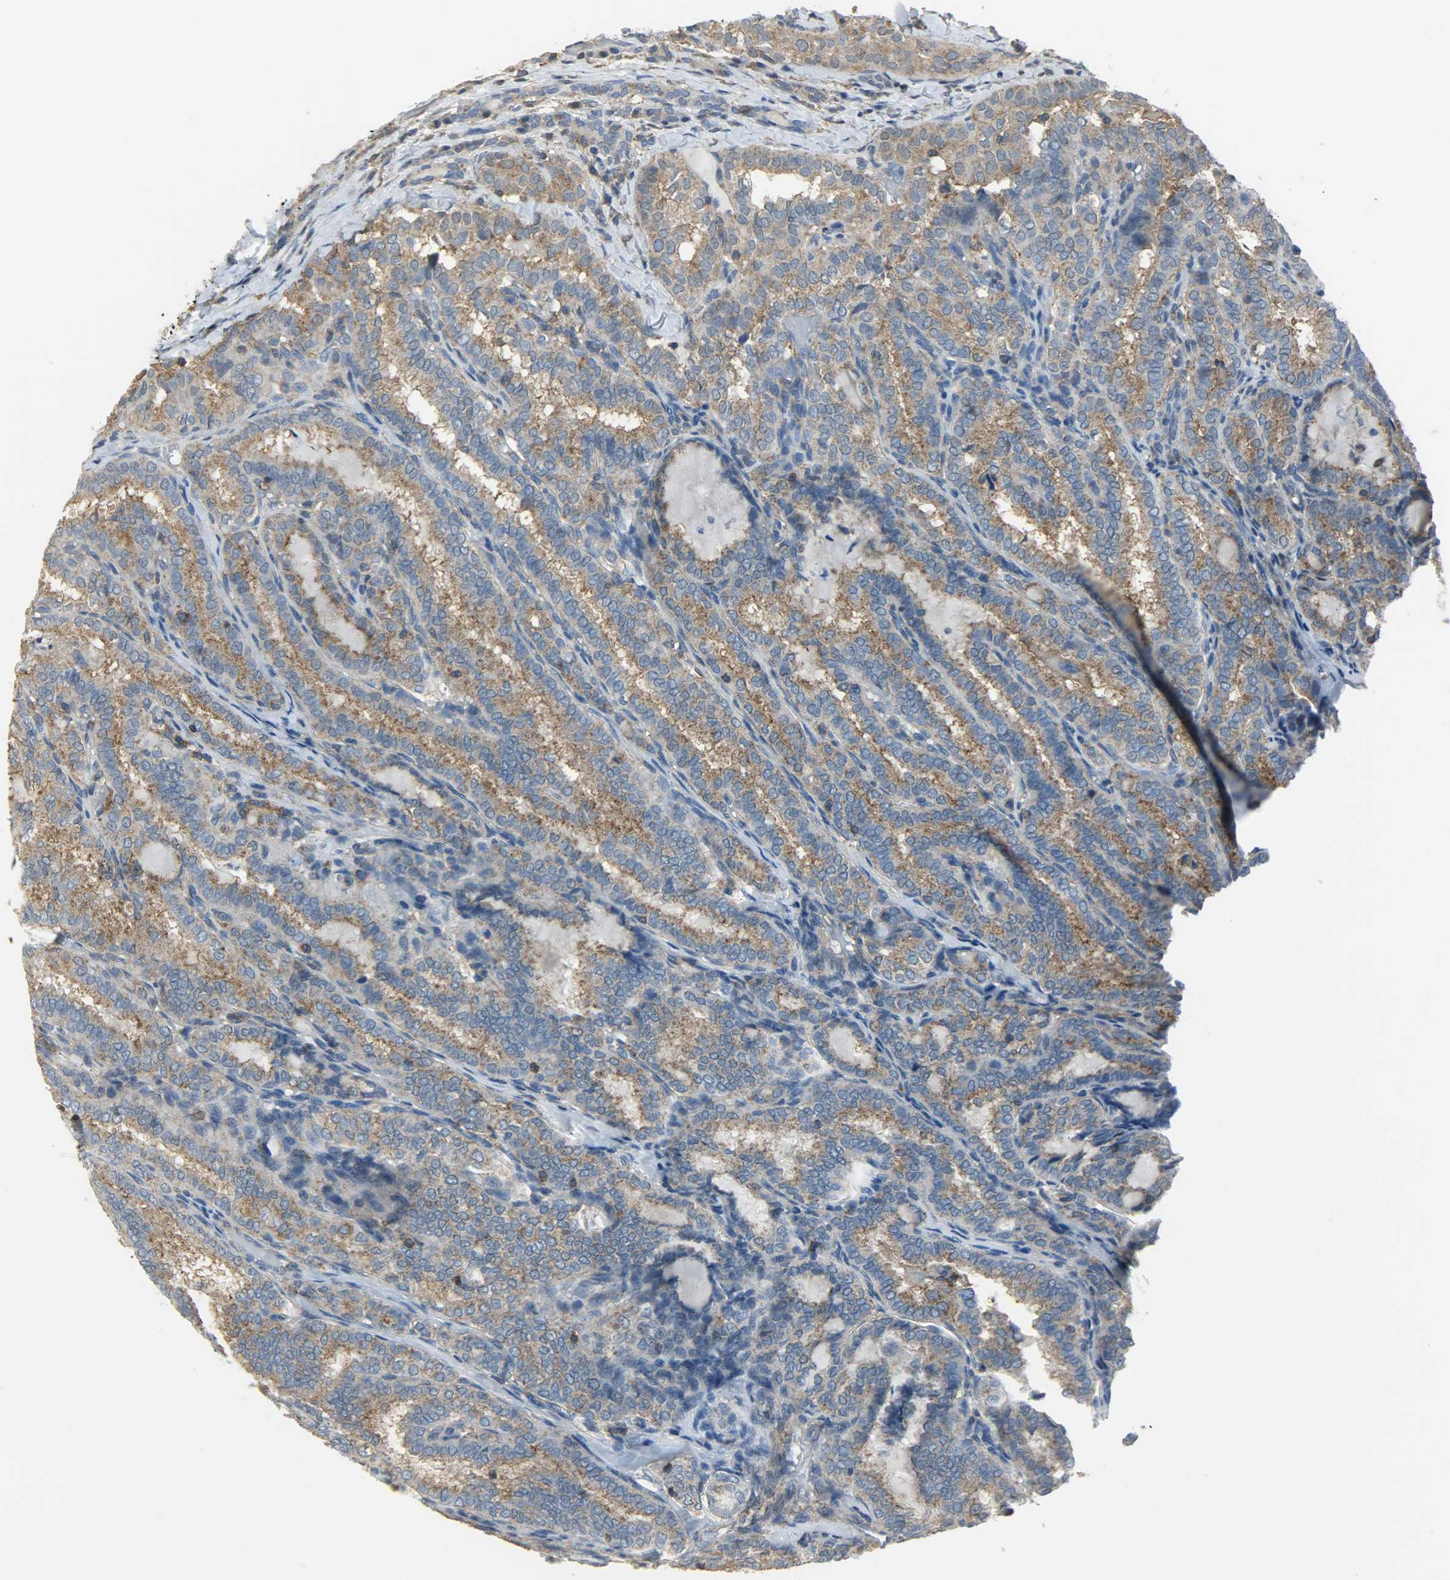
{"staining": {"intensity": "moderate", "quantity": ">75%", "location": "cytoplasmic/membranous"}, "tissue": "thyroid cancer", "cell_type": "Tumor cells", "image_type": "cancer", "snomed": [{"axis": "morphology", "description": "Papillary adenocarcinoma, NOS"}, {"axis": "topography", "description": "Thyroid gland"}], "caption": "Immunohistochemical staining of thyroid cancer reveals medium levels of moderate cytoplasmic/membranous staining in approximately >75% of tumor cells. The protein is shown in brown color, while the nuclei are stained blue.", "gene": "DNAJA4", "patient": {"sex": "female", "age": 30}}